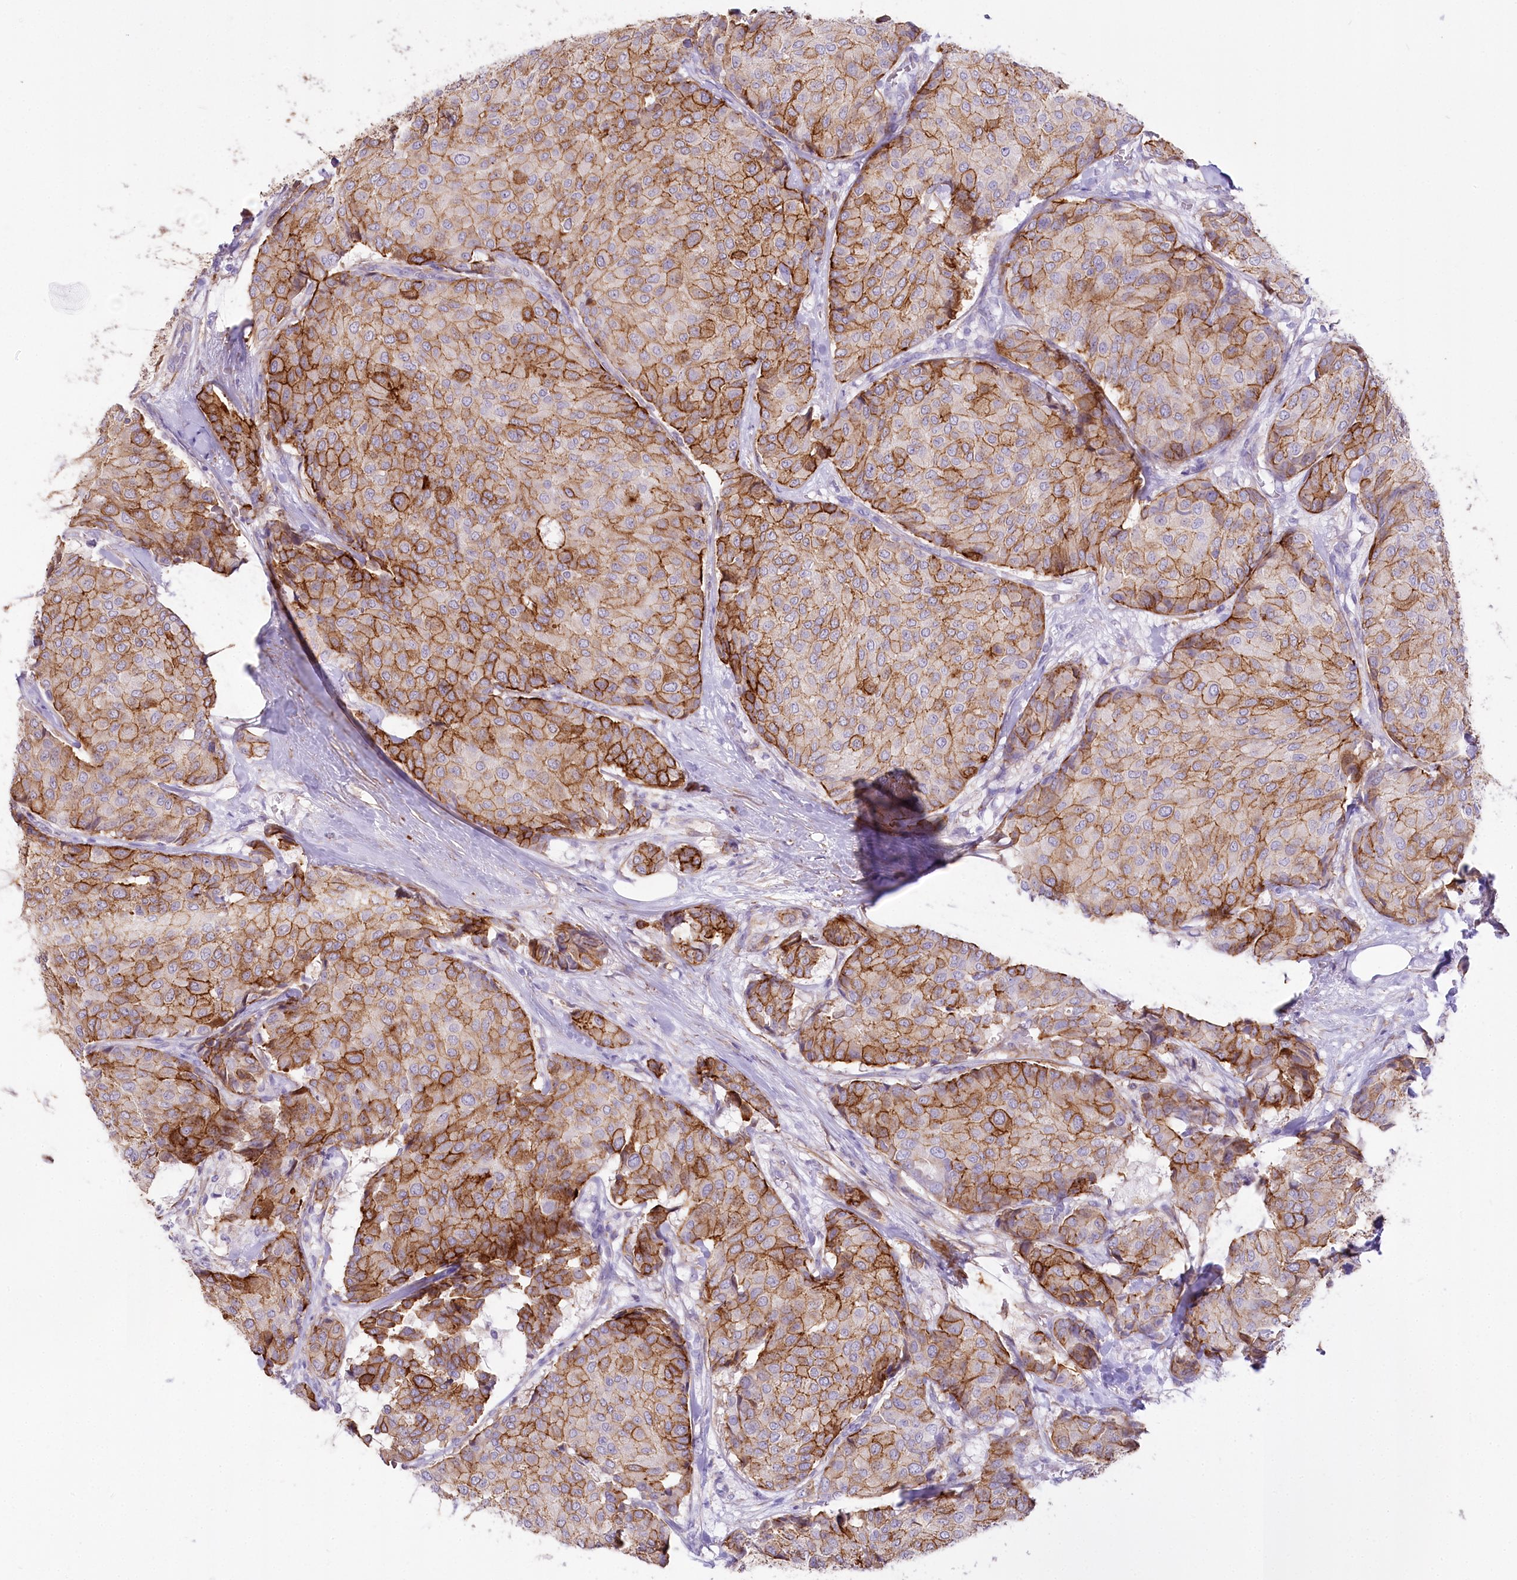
{"staining": {"intensity": "moderate", "quantity": ">75%", "location": "cytoplasmic/membranous"}, "tissue": "breast cancer", "cell_type": "Tumor cells", "image_type": "cancer", "snomed": [{"axis": "morphology", "description": "Duct carcinoma"}, {"axis": "topography", "description": "Breast"}], "caption": "A medium amount of moderate cytoplasmic/membranous staining is present in about >75% of tumor cells in breast cancer (infiltrating ductal carcinoma) tissue.", "gene": "SYNPO2", "patient": {"sex": "female", "age": 75}}